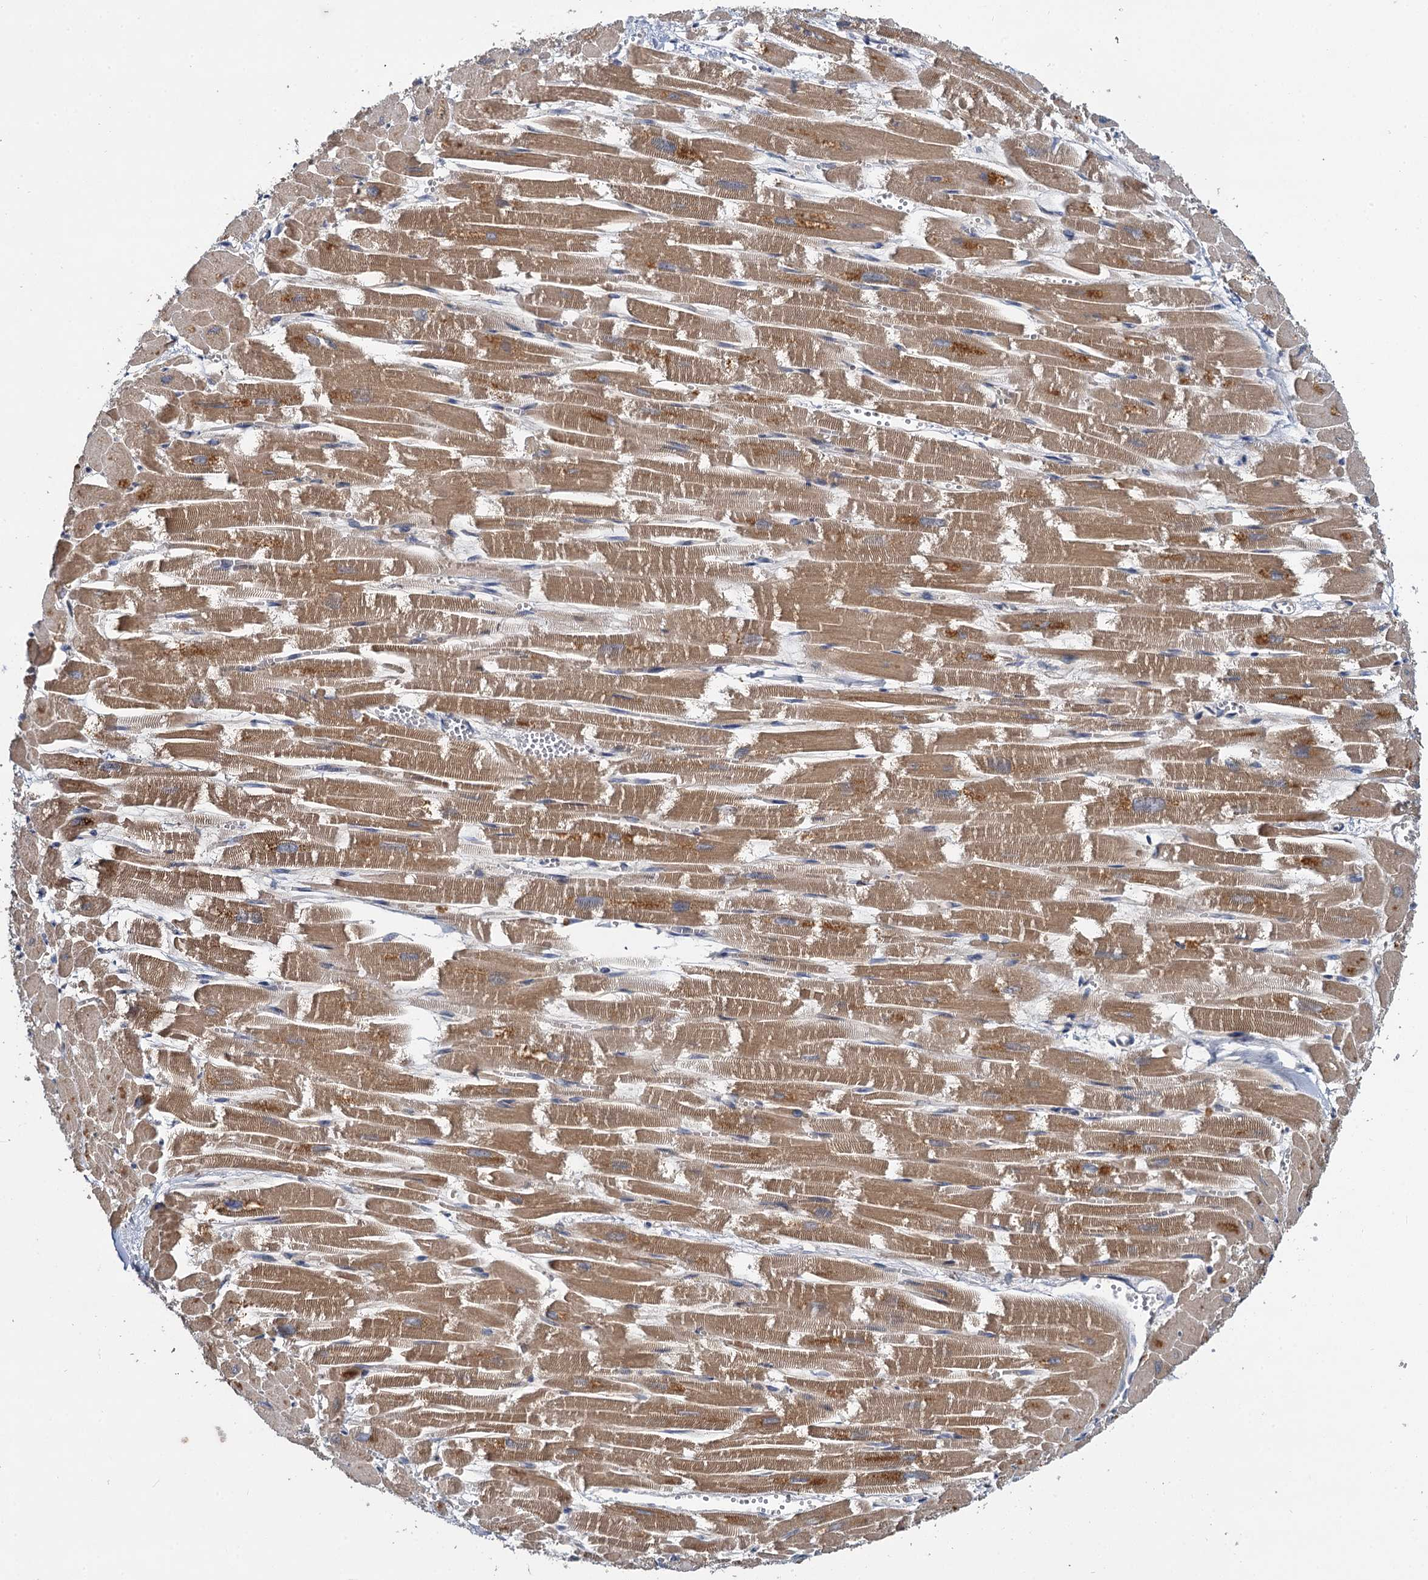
{"staining": {"intensity": "moderate", "quantity": ">75%", "location": "cytoplasmic/membranous"}, "tissue": "heart muscle", "cell_type": "Cardiomyocytes", "image_type": "normal", "snomed": [{"axis": "morphology", "description": "Normal tissue, NOS"}, {"axis": "topography", "description": "Heart"}], "caption": "Immunohistochemical staining of normal heart muscle shows moderate cytoplasmic/membranous protein staining in approximately >75% of cardiomyocytes. (Stains: DAB (3,3'-diaminobenzidine) in brown, nuclei in blue, Microscopy: brightfield microscopy at high magnification).", "gene": "TMEM39A", "patient": {"sex": "male", "age": 54}}